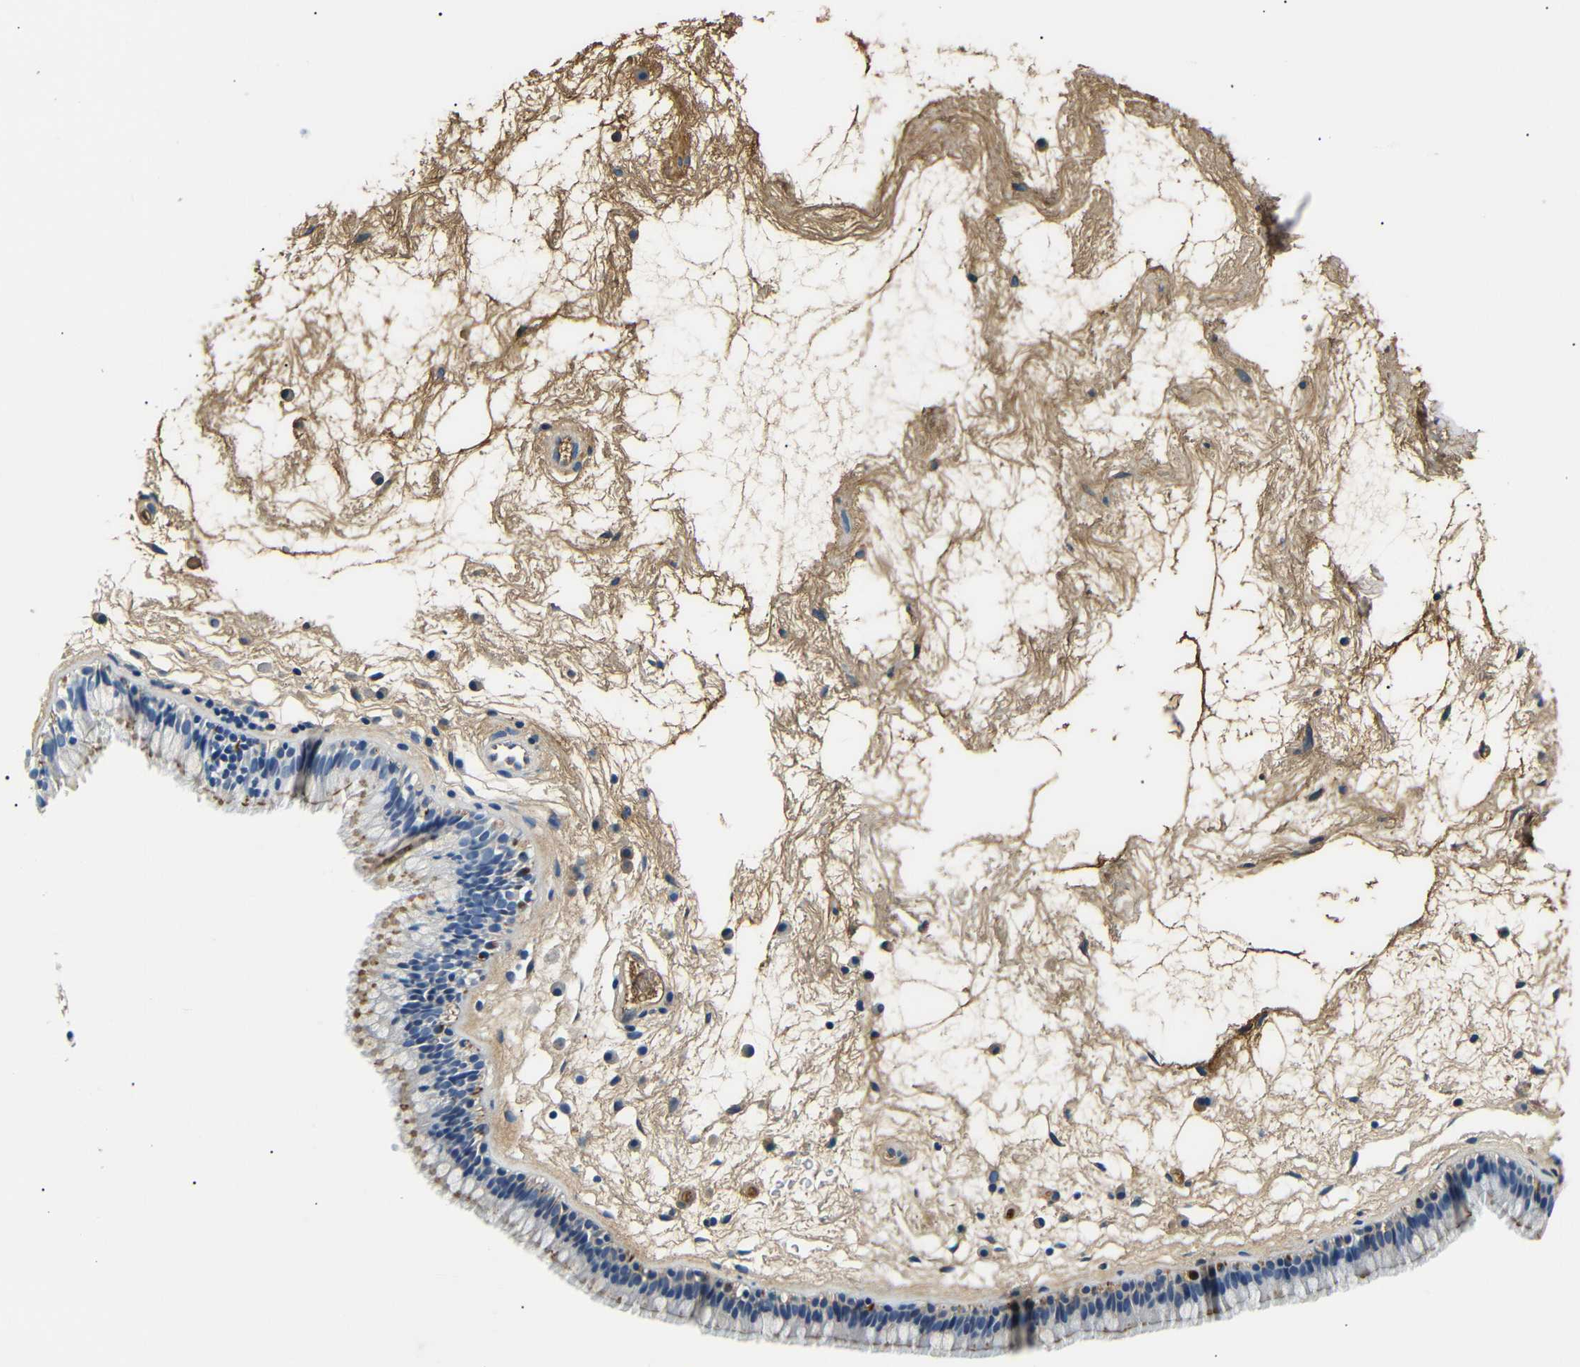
{"staining": {"intensity": "moderate", "quantity": "<25%", "location": "cytoplasmic/membranous"}, "tissue": "nasopharynx", "cell_type": "Respiratory epithelial cells", "image_type": "normal", "snomed": [{"axis": "morphology", "description": "Normal tissue, NOS"}, {"axis": "morphology", "description": "Inflammation, NOS"}, {"axis": "topography", "description": "Nasopharynx"}], "caption": "IHC histopathology image of normal human nasopharynx stained for a protein (brown), which reveals low levels of moderate cytoplasmic/membranous staining in about <25% of respiratory epithelial cells.", "gene": "LHCGR", "patient": {"sex": "male", "age": 48}}